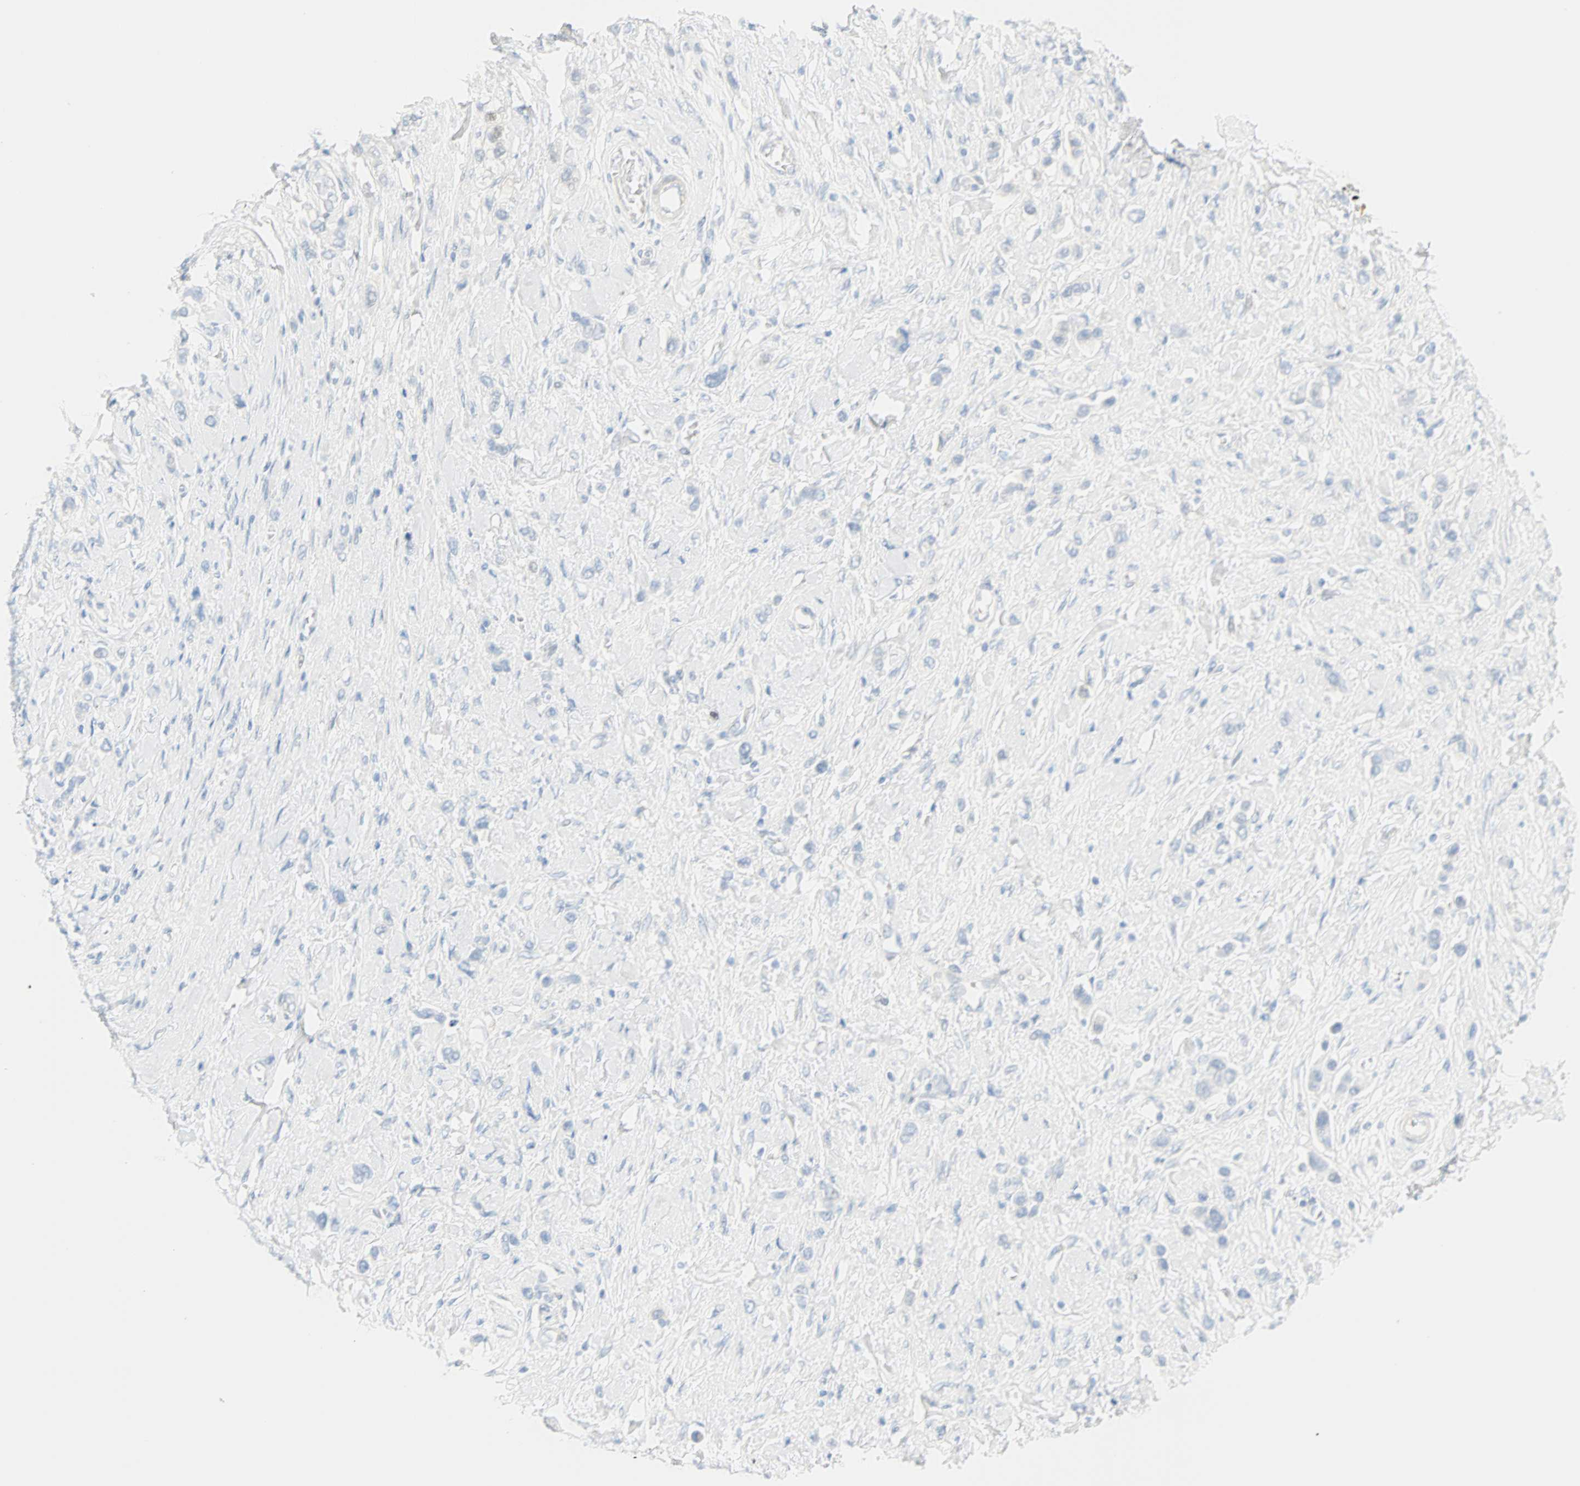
{"staining": {"intensity": "negative", "quantity": "none", "location": "none"}, "tissue": "stomach cancer", "cell_type": "Tumor cells", "image_type": "cancer", "snomed": [{"axis": "morphology", "description": "Normal tissue, NOS"}, {"axis": "morphology", "description": "Adenocarcinoma, NOS"}, {"axis": "topography", "description": "Stomach, upper"}, {"axis": "topography", "description": "Stomach"}], "caption": "DAB immunohistochemical staining of stomach cancer demonstrates no significant positivity in tumor cells.", "gene": "SELENBP1", "patient": {"sex": "female", "age": 65}}